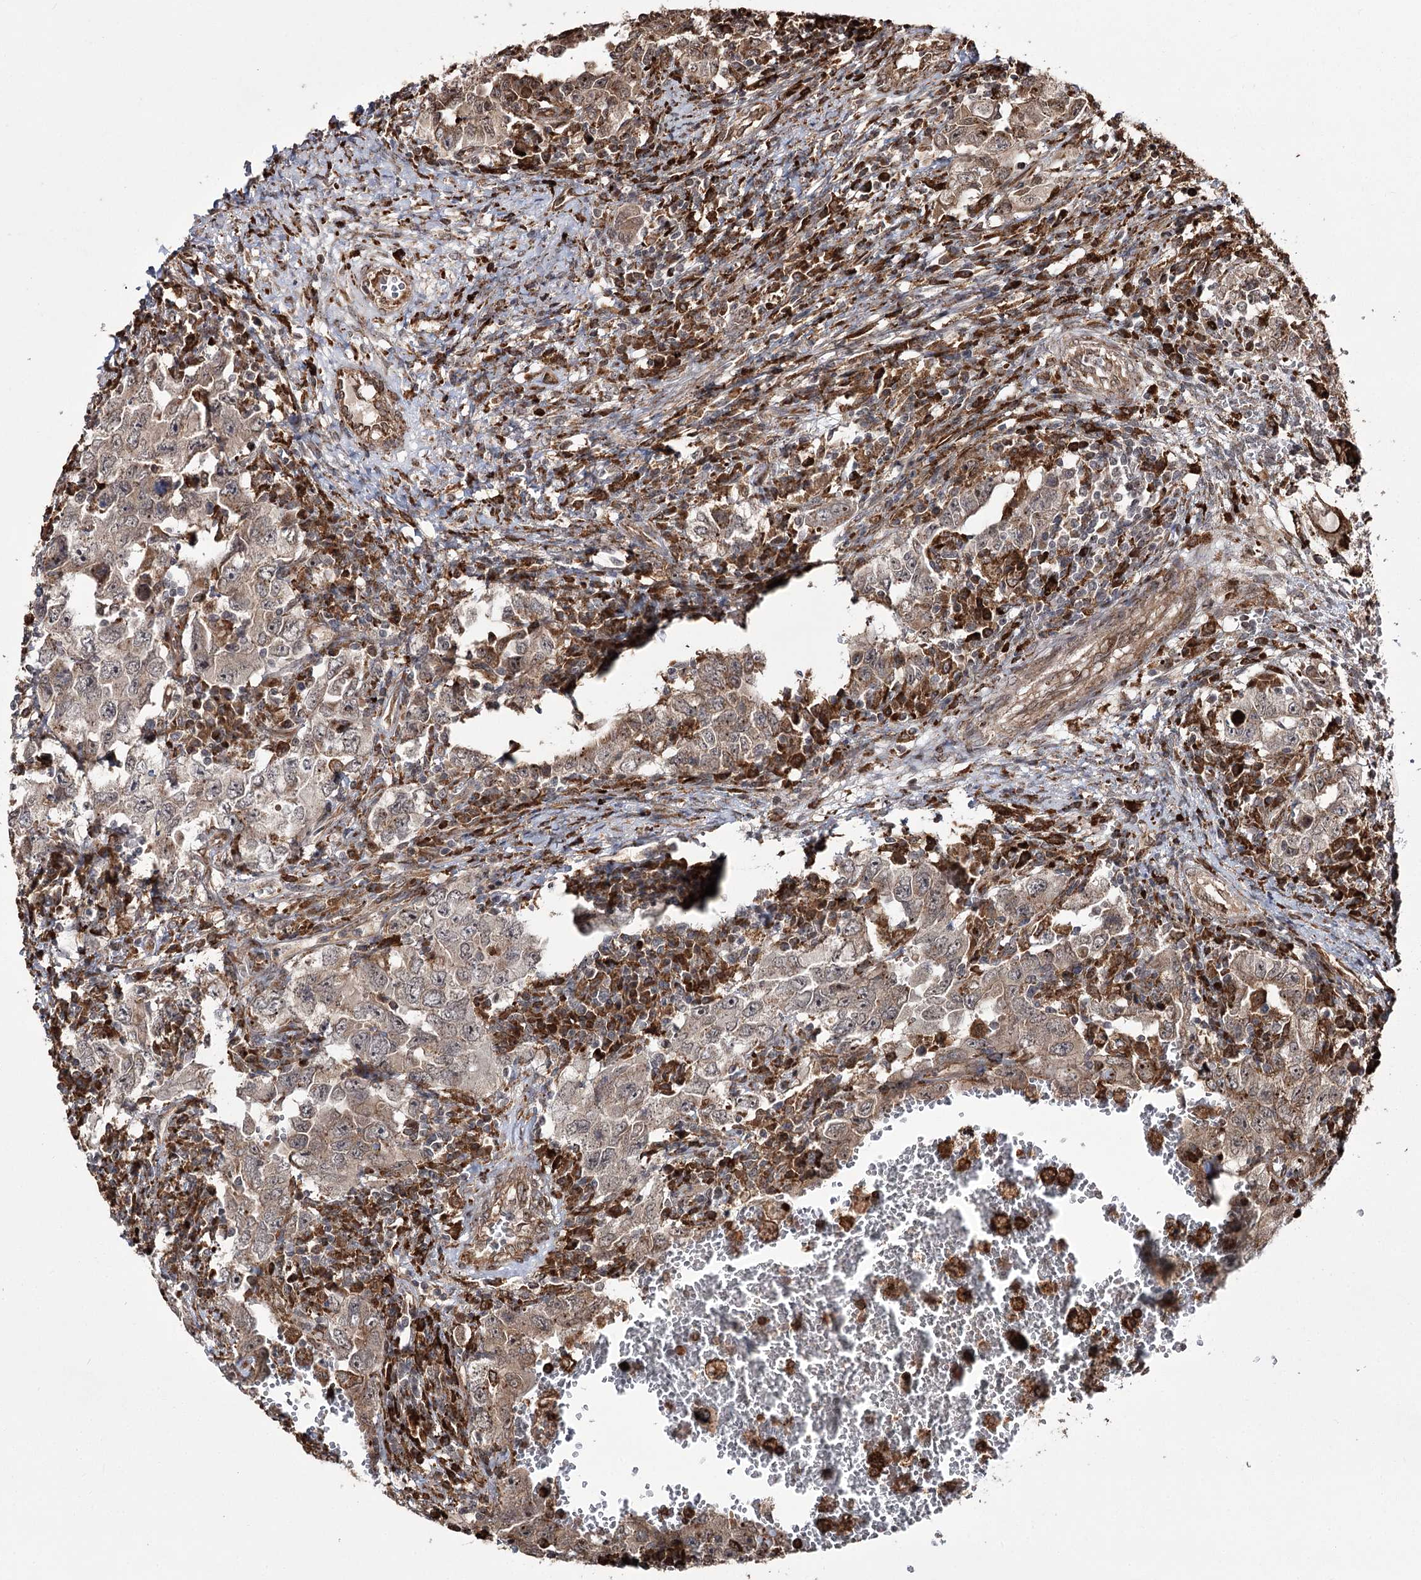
{"staining": {"intensity": "weak", "quantity": ">75%", "location": "cytoplasmic/membranous"}, "tissue": "testis cancer", "cell_type": "Tumor cells", "image_type": "cancer", "snomed": [{"axis": "morphology", "description": "Carcinoma, Embryonal, NOS"}, {"axis": "topography", "description": "Testis"}], "caption": "This is a histology image of immunohistochemistry (IHC) staining of embryonal carcinoma (testis), which shows weak positivity in the cytoplasmic/membranous of tumor cells.", "gene": "FANCL", "patient": {"sex": "male", "age": 26}}